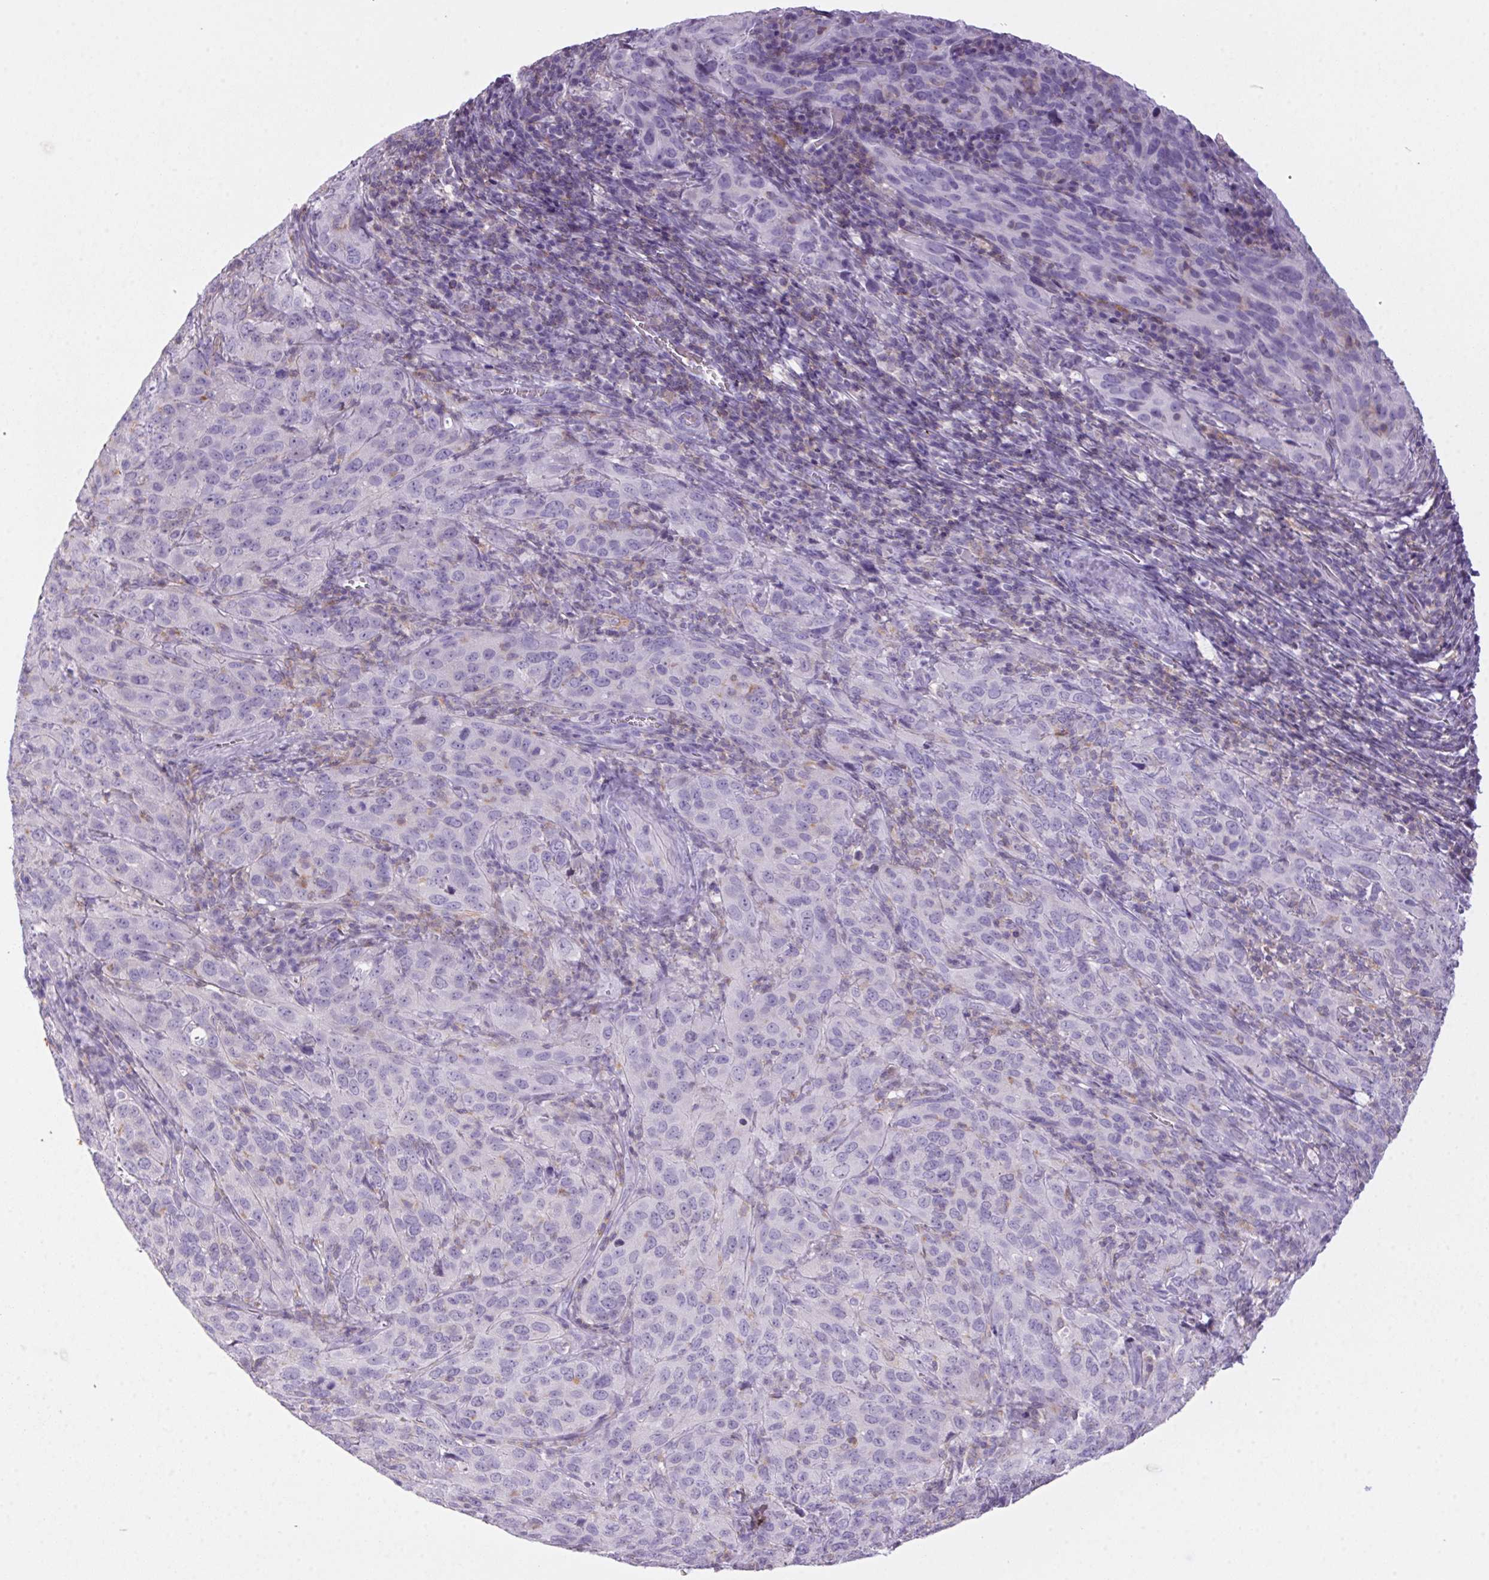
{"staining": {"intensity": "negative", "quantity": "none", "location": "none"}, "tissue": "cervical cancer", "cell_type": "Tumor cells", "image_type": "cancer", "snomed": [{"axis": "morphology", "description": "Normal tissue, NOS"}, {"axis": "morphology", "description": "Squamous cell carcinoma, NOS"}, {"axis": "topography", "description": "Cervix"}], "caption": "Immunohistochemistry (IHC) histopathology image of squamous cell carcinoma (cervical) stained for a protein (brown), which shows no expression in tumor cells. (Stains: DAB immunohistochemistry with hematoxylin counter stain, Microscopy: brightfield microscopy at high magnification).", "gene": "S100A2", "patient": {"sex": "female", "age": 51}}